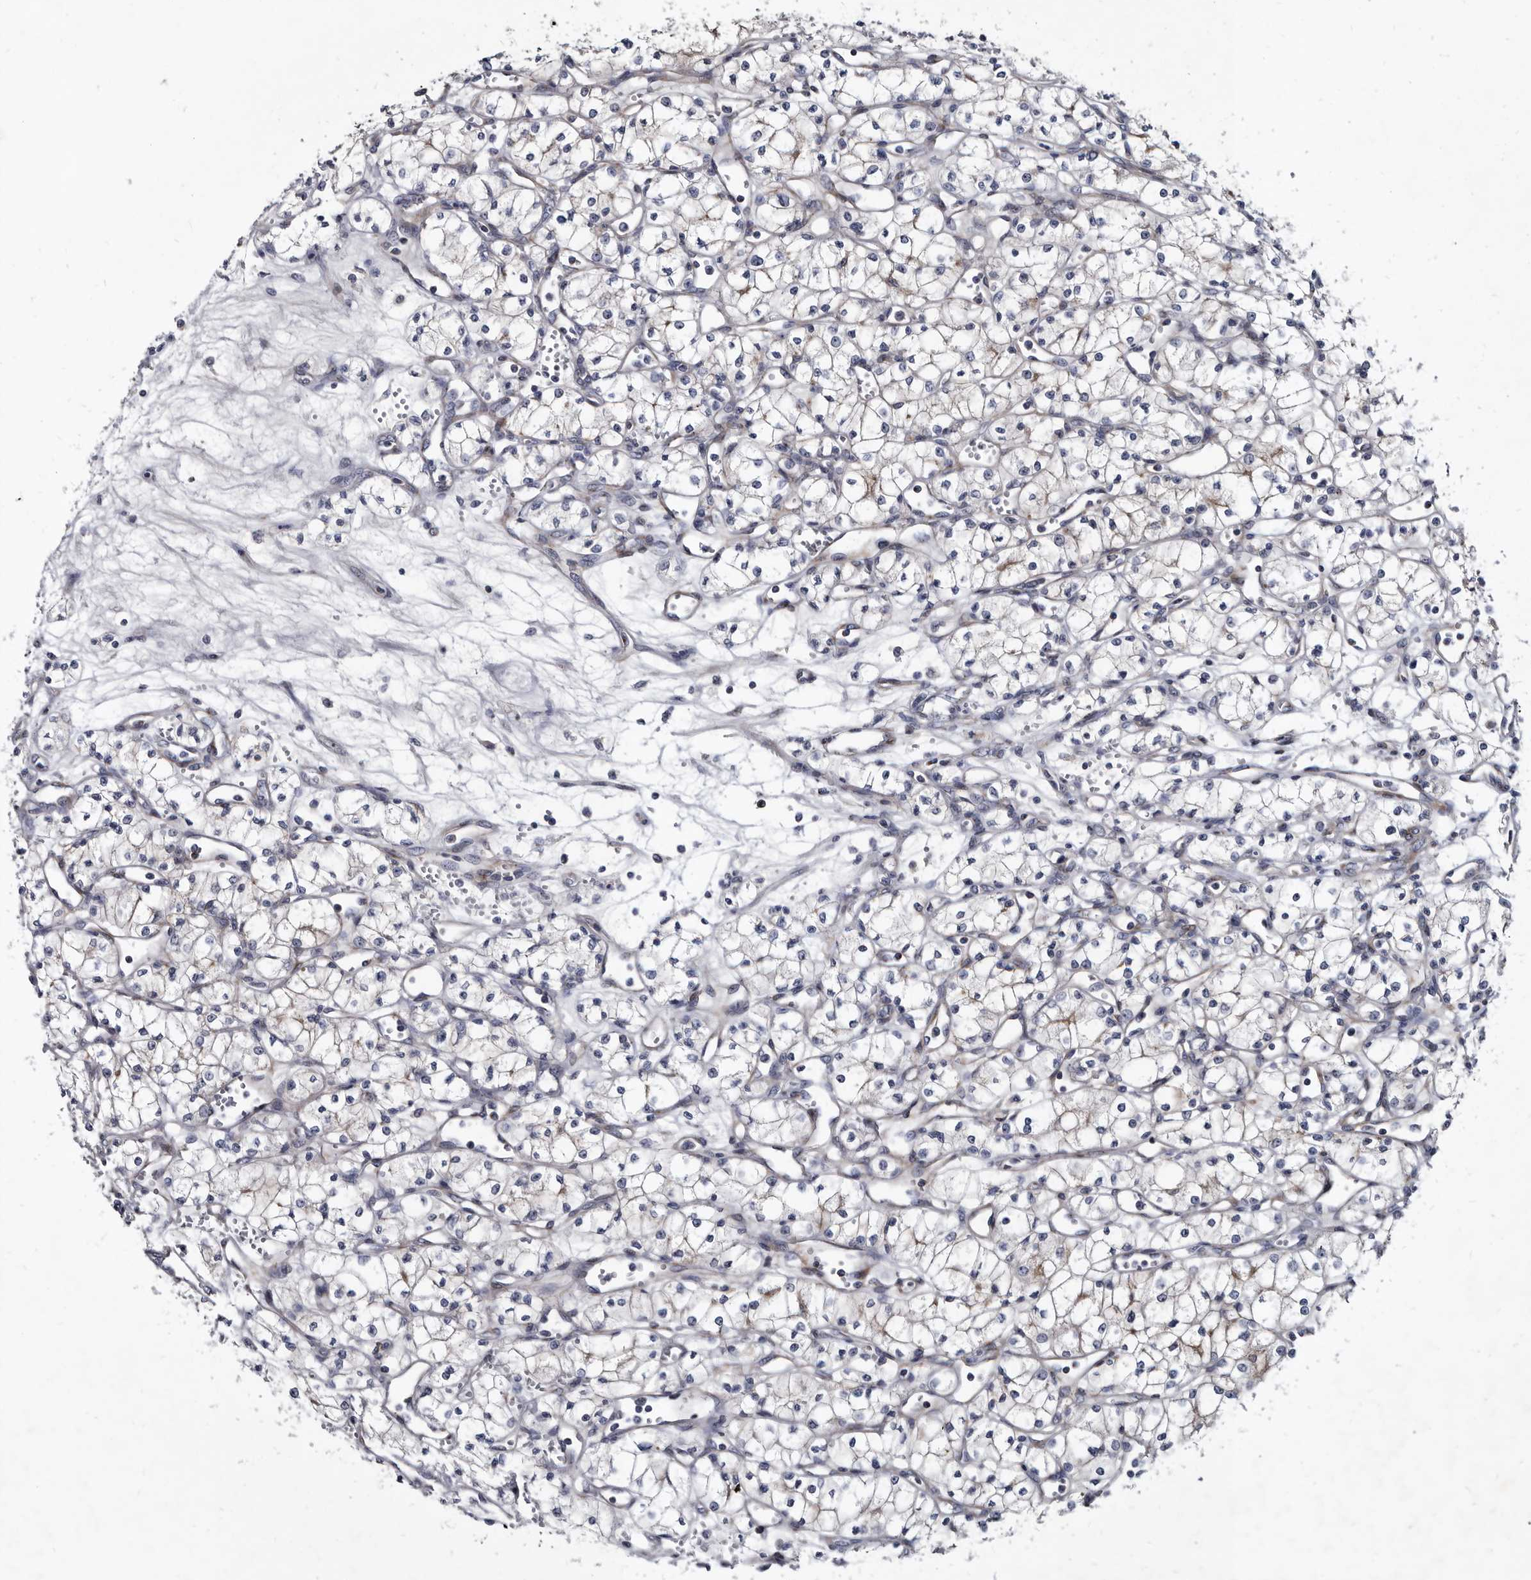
{"staining": {"intensity": "negative", "quantity": "none", "location": "none"}, "tissue": "renal cancer", "cell_type": "Tumor cells", "image_type": "cancer", "snomed": [{"axis": "morphology", "description": "Adenocarcinoma, NOS"}, {"axis": "topography", "description": "Kidney"}], "caption": "An immunohistochemistry micrograph of renal cancer is shown. There is no staining in tumor cells of renal cancer.", "gene": "PRSS8", "patient": {"sex": "male", "age": 59}}